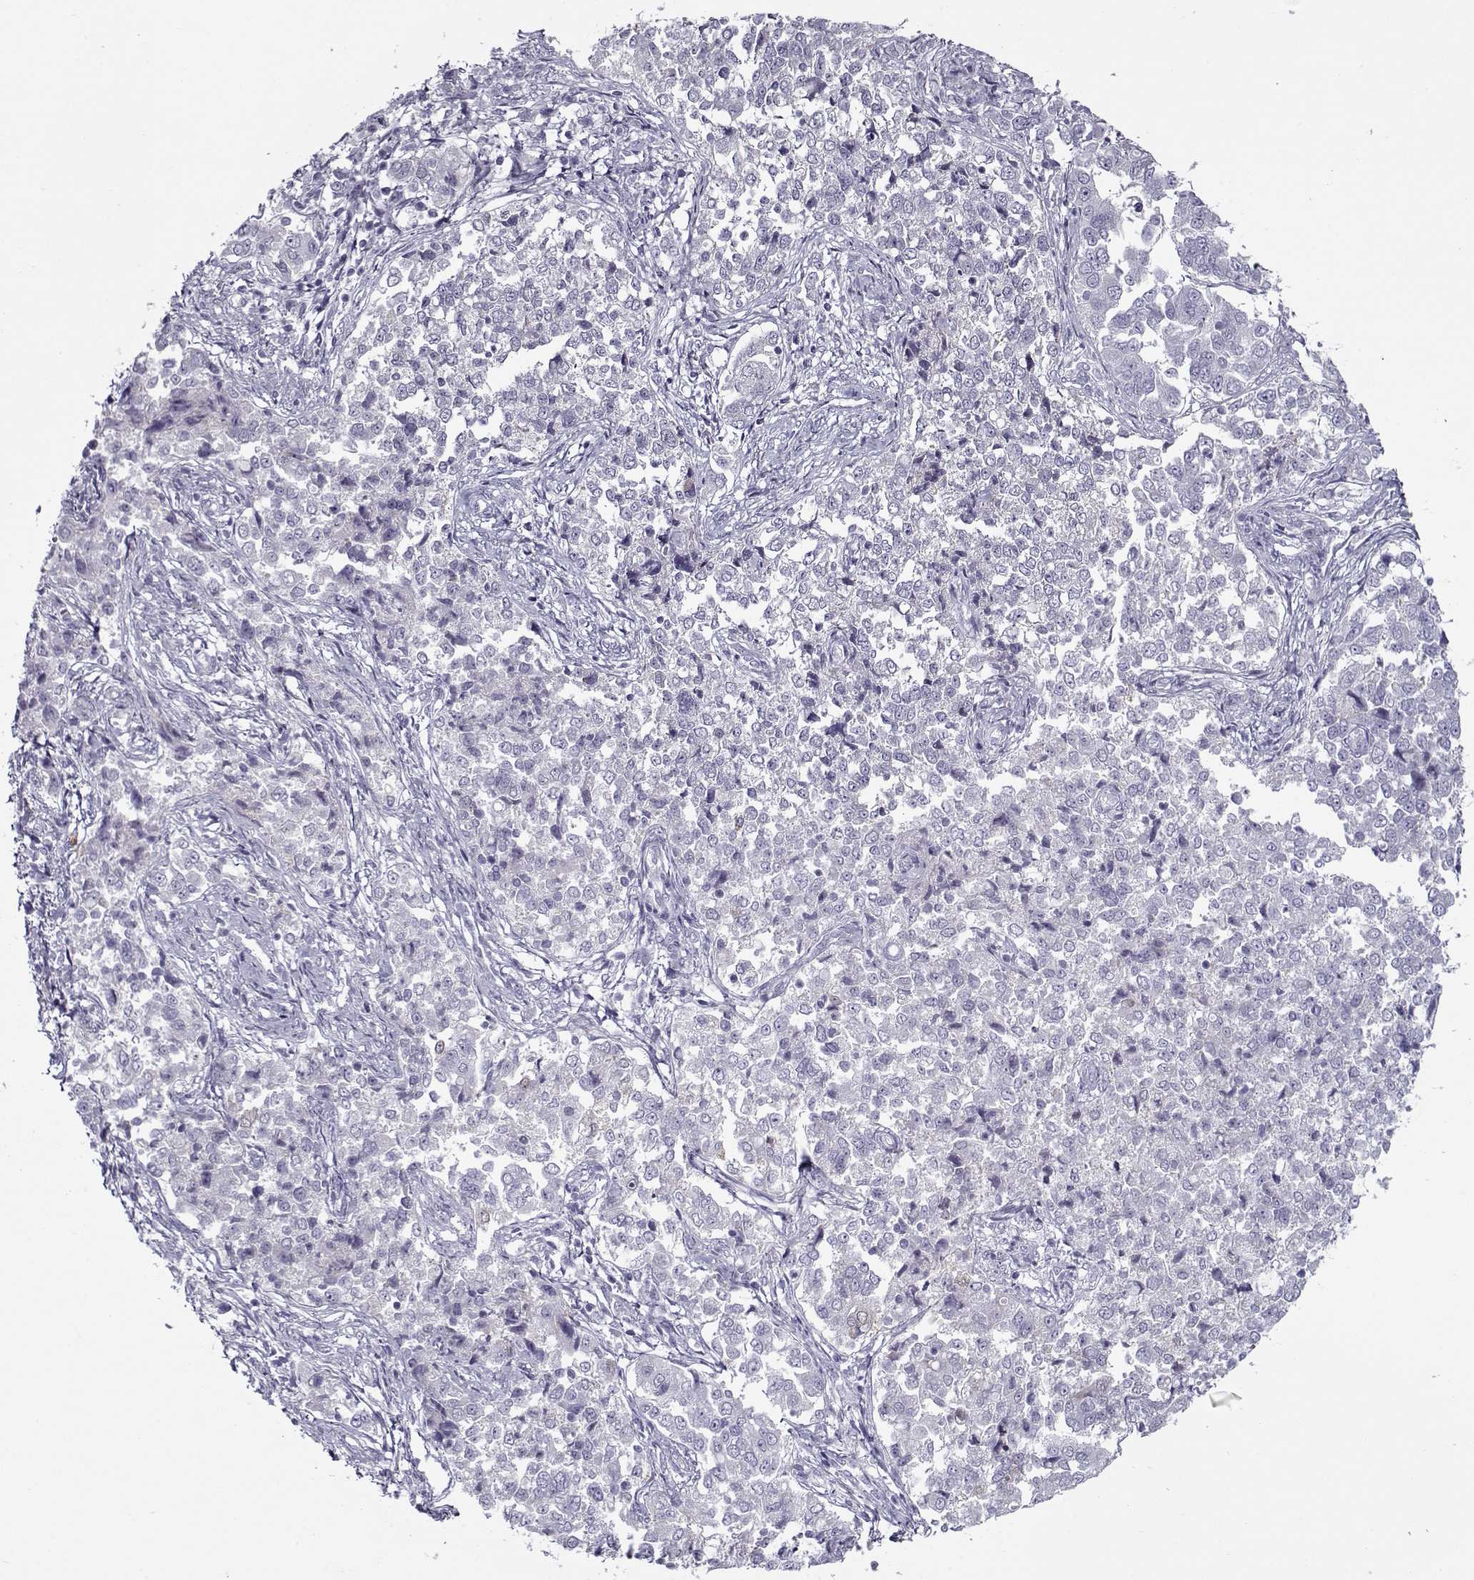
{"staining": {"intensity": "negative", "quantity": "none", "location": "none"}, "tissue": "endometrial cancer", "cell_type": "Tumor cells", "image_type": "cancer", "snomed": [{"axis": "morphology", "description": "Adenocarcinoma, NOS"}, {"axis": "topography", "description": "Endometrium"}], "caption": "The photomicrograph displays no staining of tumor cells in endometrial adenocarcinoma.", "gene": "GAGE2A", "patient": {"sex": "female", "age": 43}}